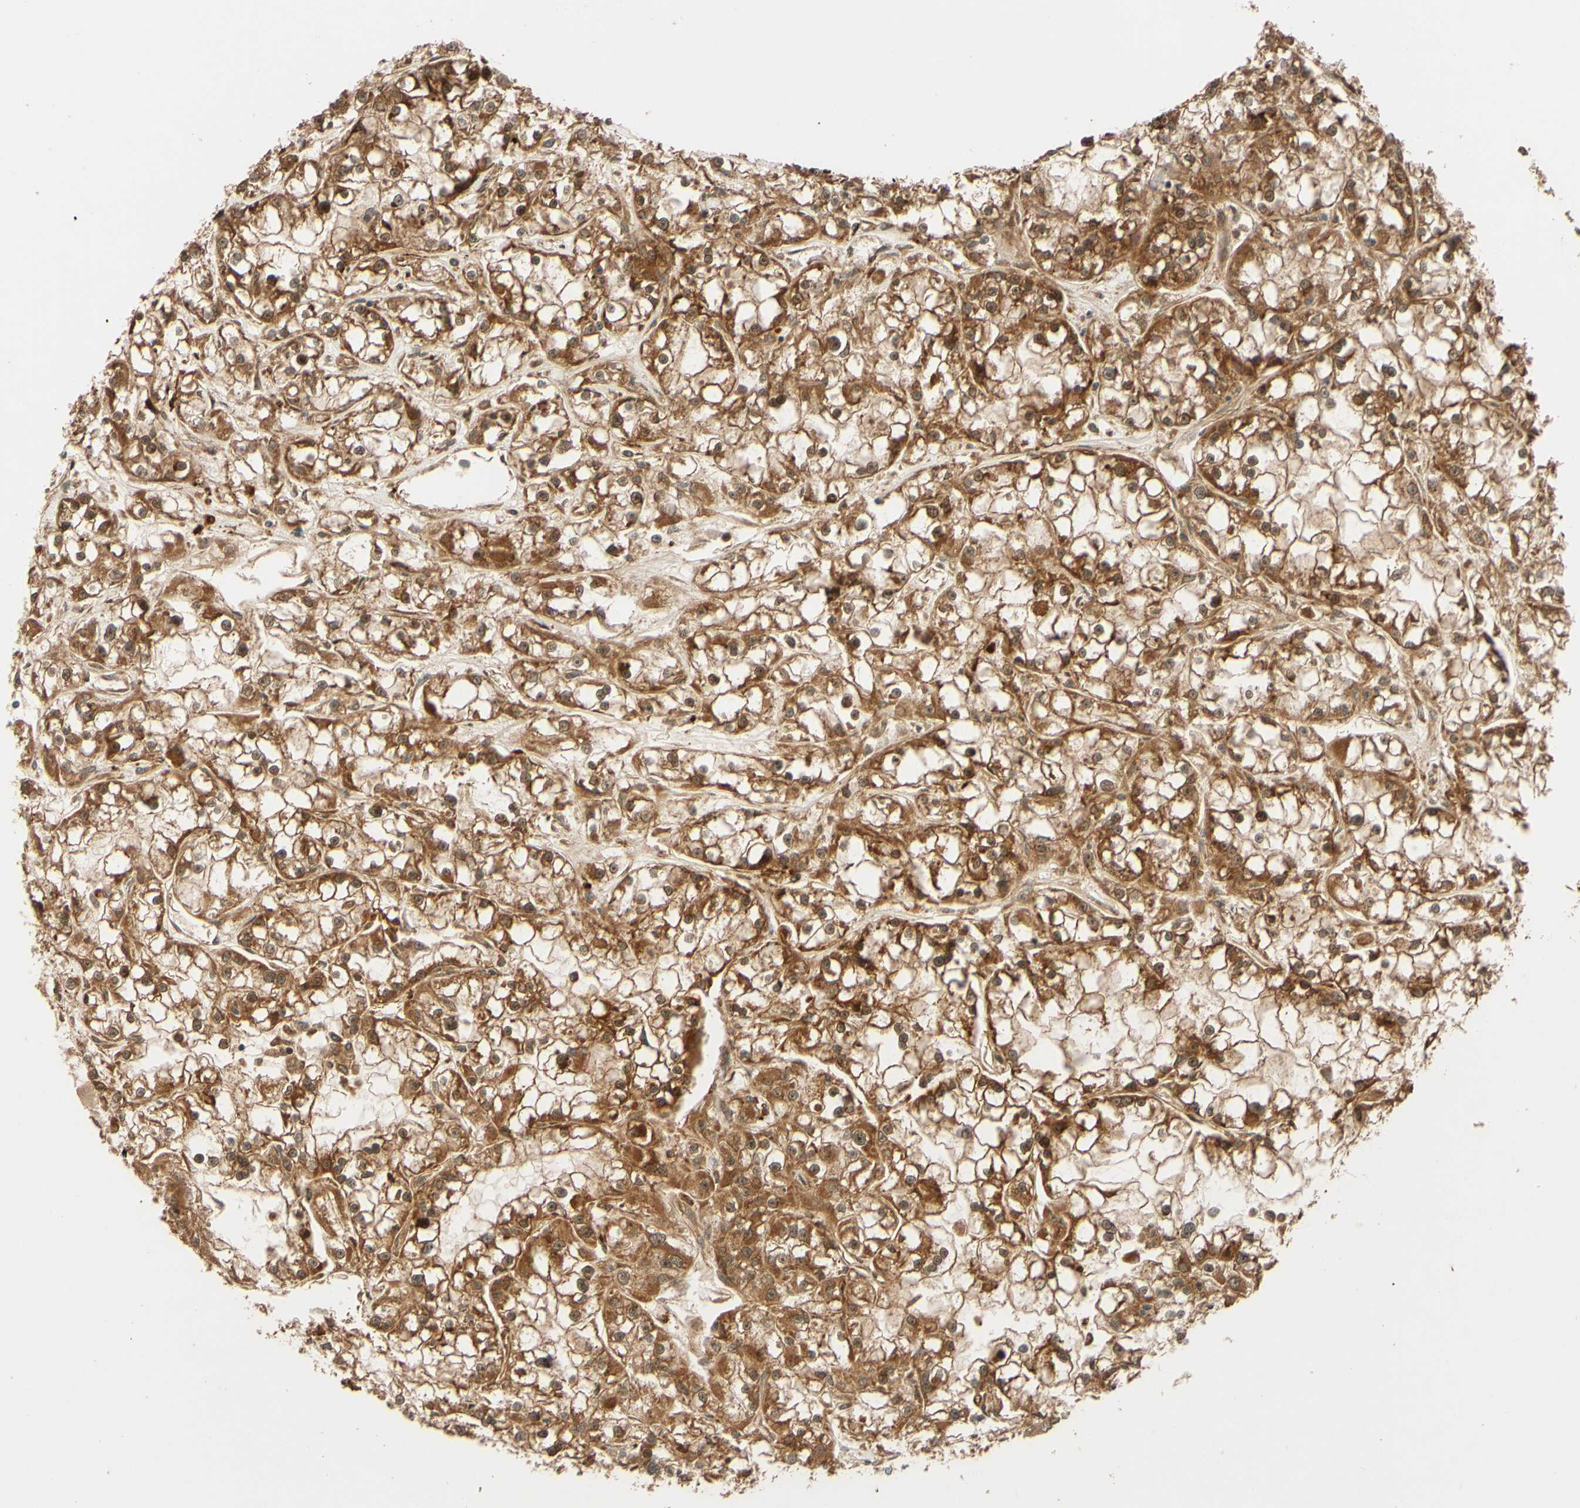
{"staining": {"intensity": "moderate", "quantity": ">75%", "location": "cytoplasmic/membranous"}, "tissue": "renal cancer", "cell_type": "Tumor cells", "image_type": "cancer", "snomed": [{"axis": "morphology", "description": "Adenocarcinoma, NOS"}, {"axis": "topography", "description": "Kidney"}], "caption": "About >75% of tumor cells in human renal adenocarcinoma show moderate cytoplasmic/membranous protein positivity as visualized by brown immunohistochemical staining.", "gene": "RNF19A", "patient": {"sex": "female", "age": 52}}